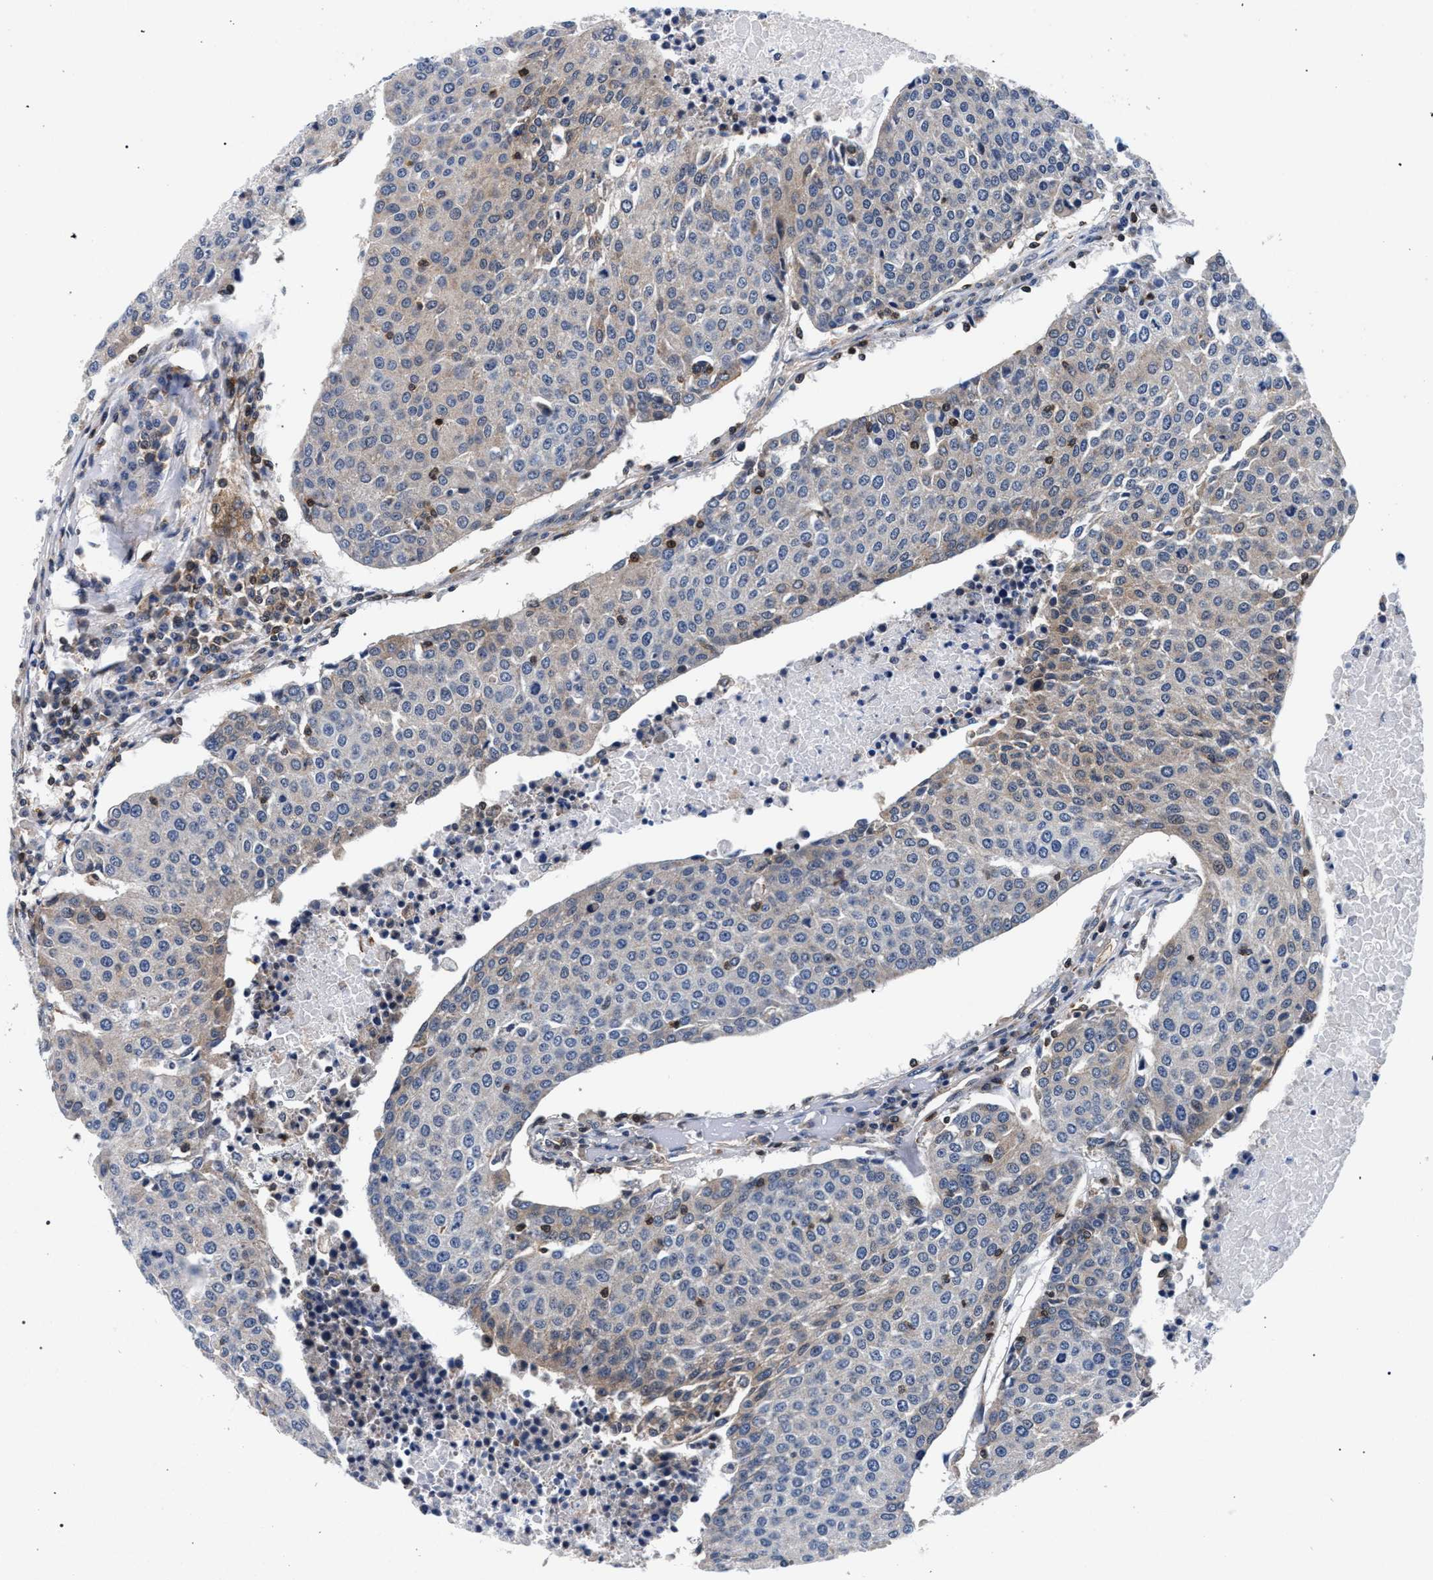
{"staining": {"intensity": "weak", "quantity": "<25%", "location": "cytoplasmic/membranous"}, "tissue": "urothelial cancer", "cell_type": "Tumor cells", "image_type": "cancer", "snomed": [{"axis": "morphology", "description": "Urothelial carcinoma, High grade"}, {"axis": "topography", "description": "Urinary bladder"}], "caption": "This is an immunohistochemistry image of human urothelial cancer. There is no staining in tumor cells.", "gene": "LASP1", "patient": {"sex": "female", "age": 85}}